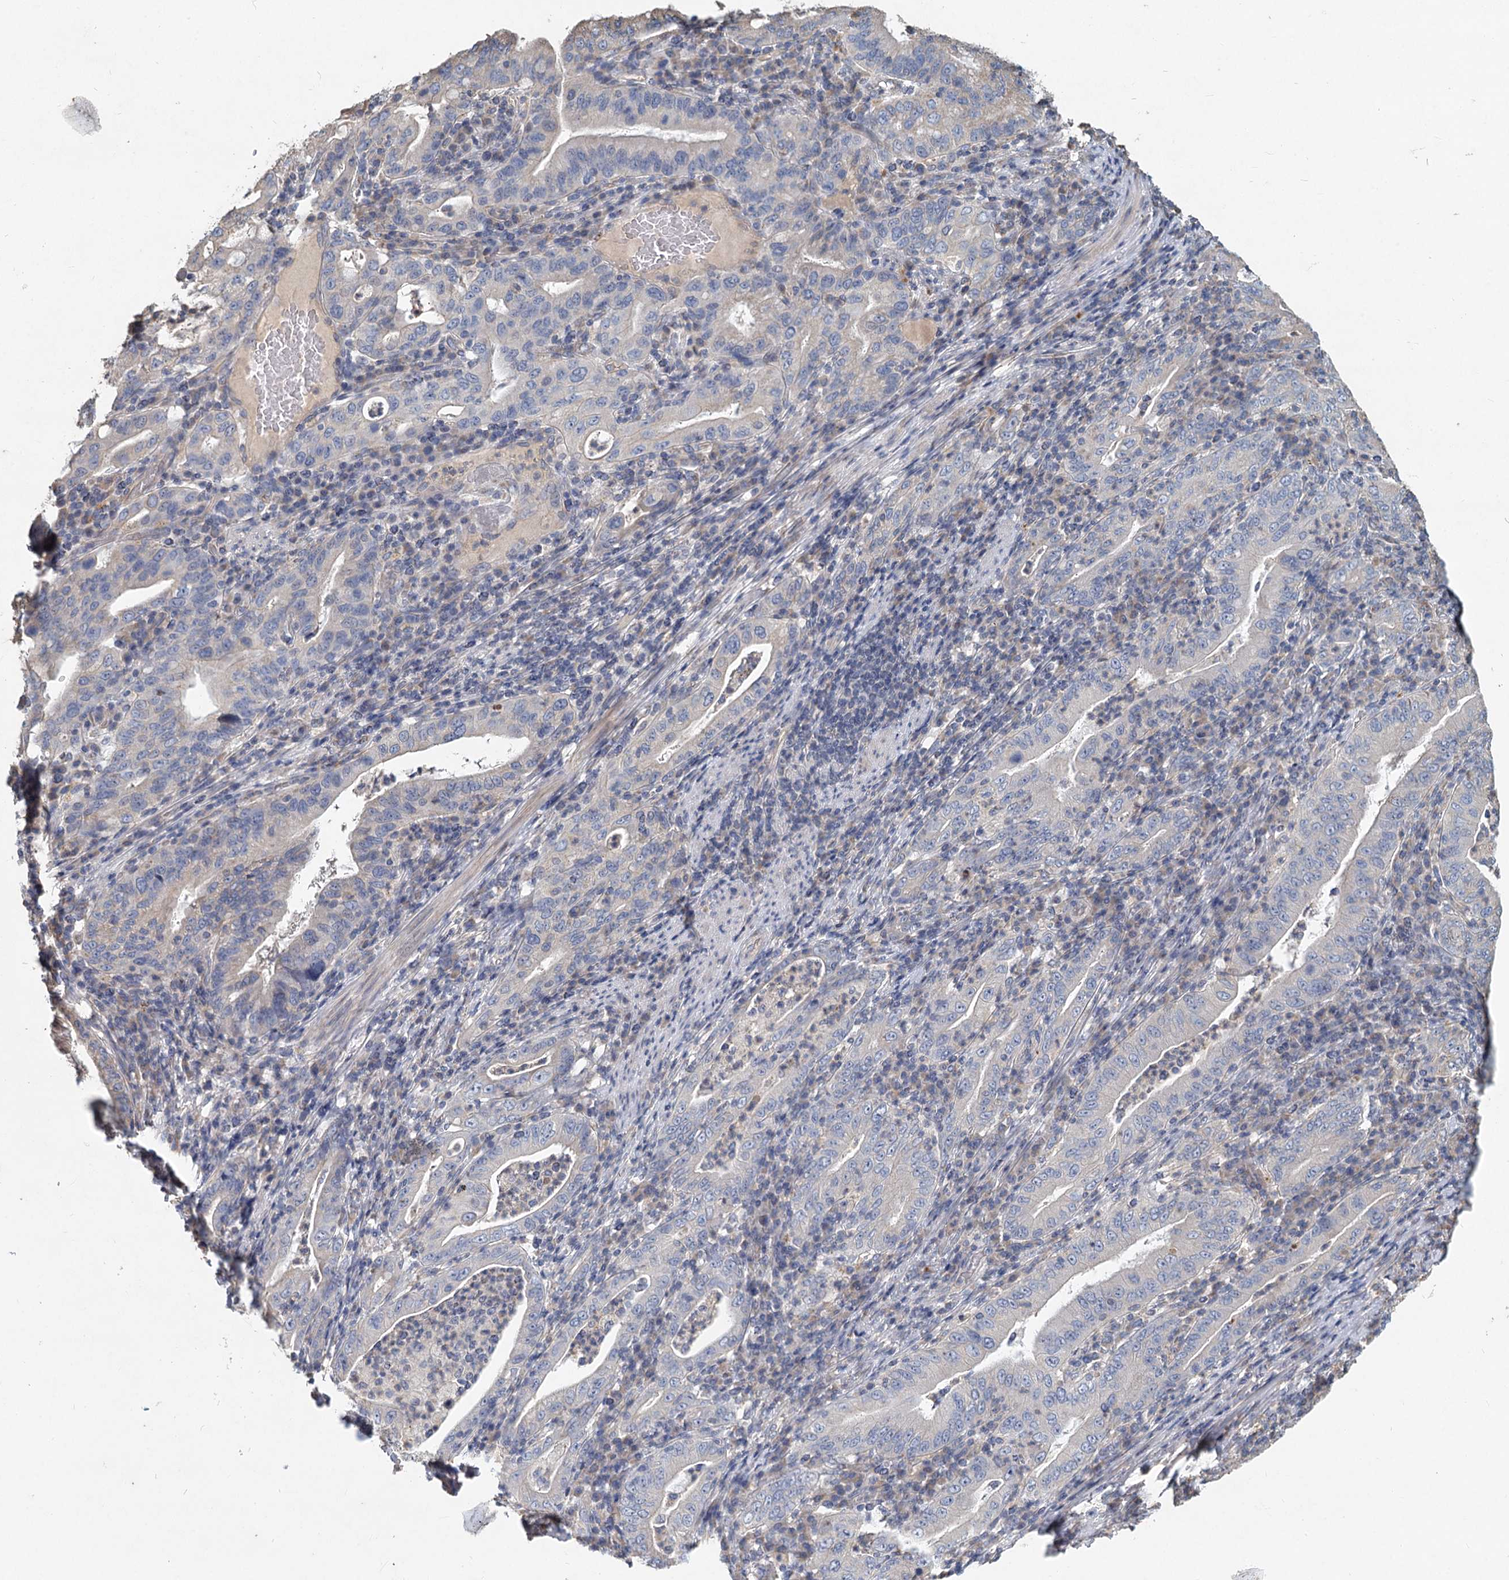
{"staining": {"intensity": "negative", "quantity": "none", "location": "none"}, "tissue": "stomach cancer", "cell_type": "Tumor cells", "image_type": "cancer", "snomed": [{"axis": "morphology", "description": "Normal tissue, NOS"}, {"axis": "morphology", "description": "Adenocarcinoma, NOS"}, {"axis": "topography", "description": "Esophagus"}, {"axis": "topography", "description": "Stomach, upper"}, {"axis": "topography", "description": "Peripheral nerve tissue"}], "caption": "Tumor cells are negative for protein expression in human stomach cancer (adenocarcinoma).", "gene": "HES2", "patient": {"sex": "male", "age": 62}}